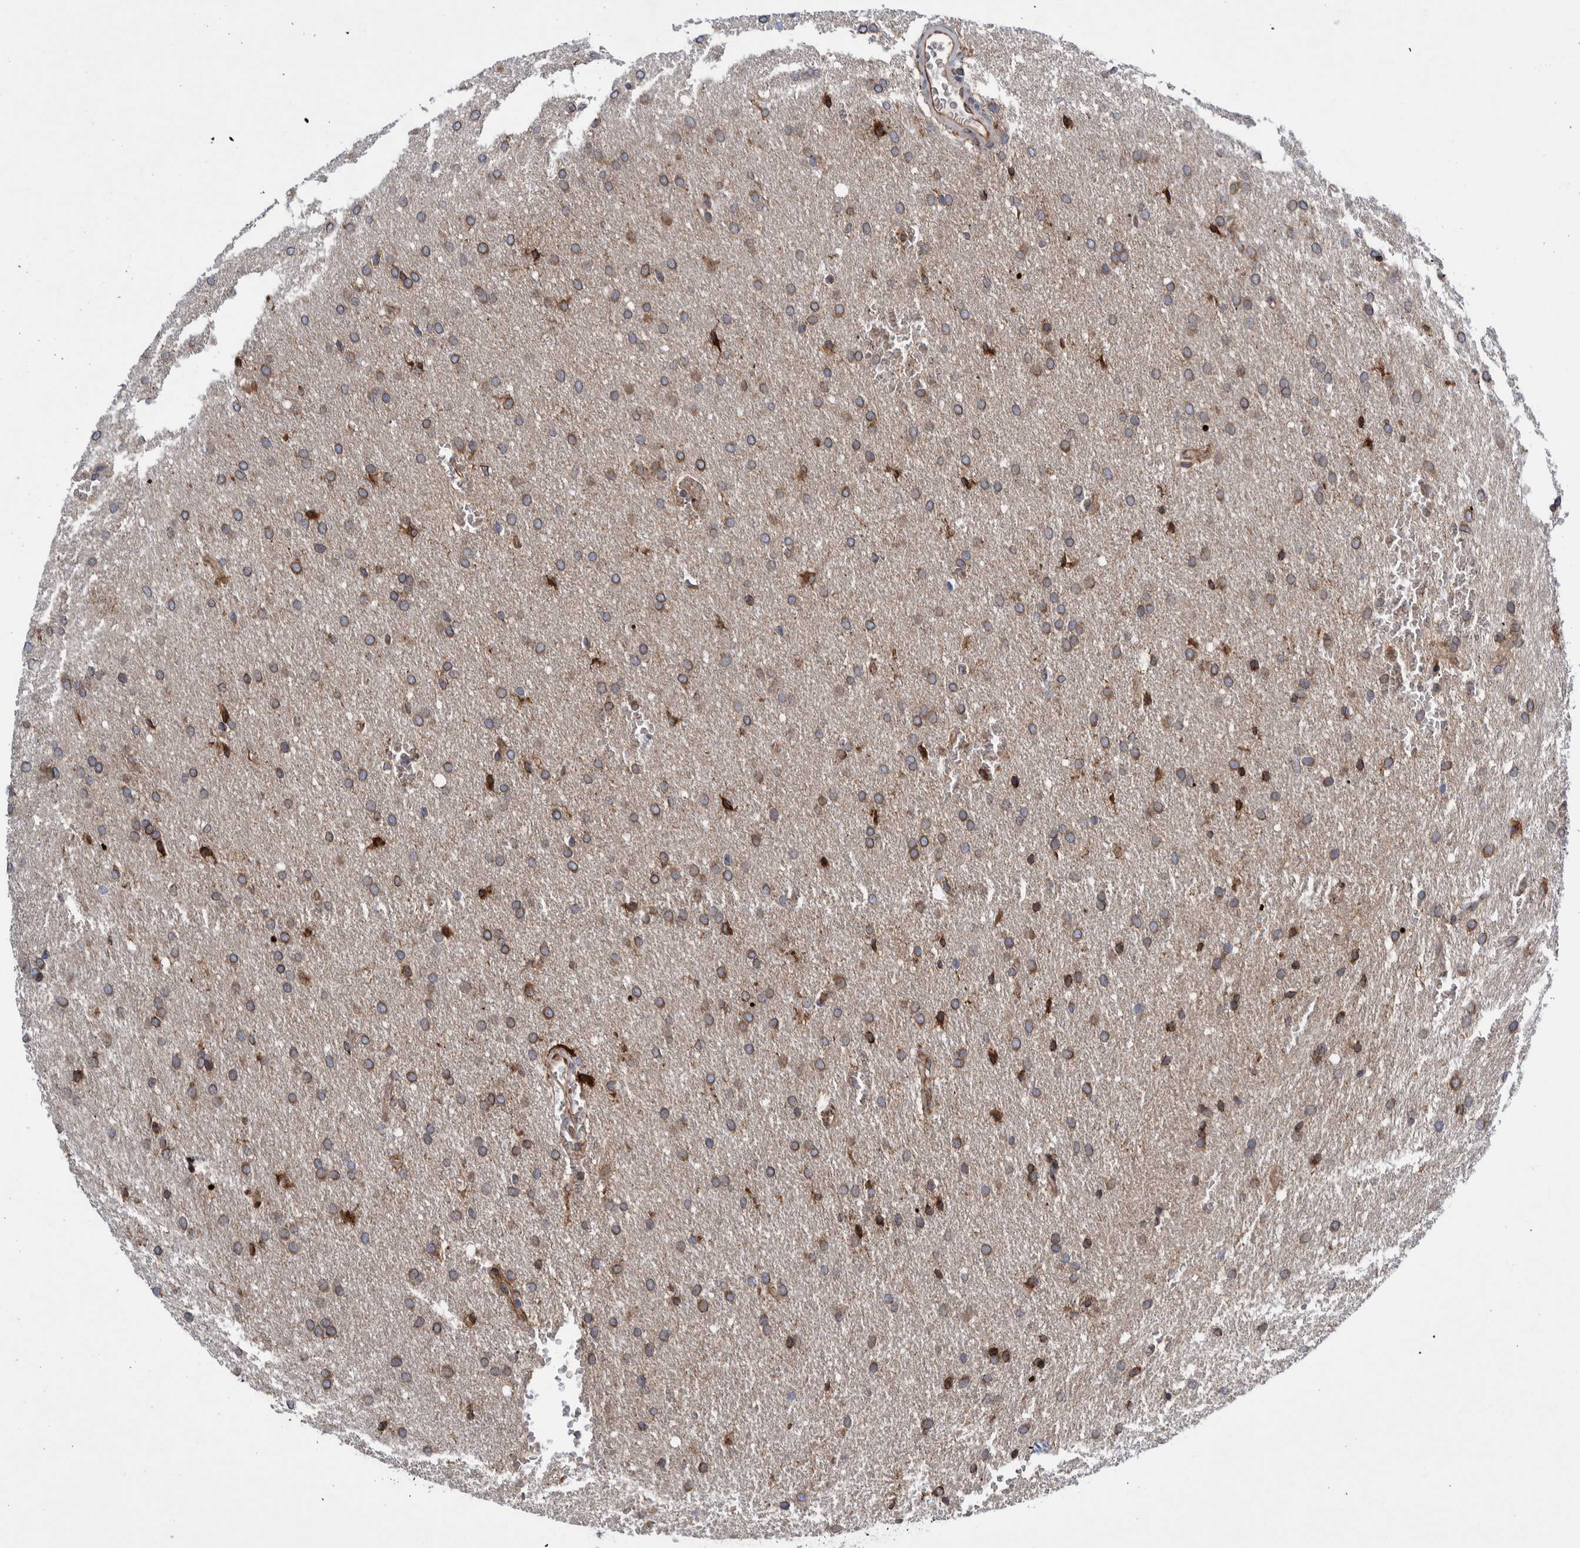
{"staining": {"intensity": "moderate", "quantity": "25%-75%", "location": "cytoplasmic/membranous"}, "tissue": "glioma", "cell_type": "Tumor cells", "image_type": "cancer", "snomed": [{"axis": "morphology", "description": "Glioma, malignant, Low grade"}, {"axis": "topography", "description": "Brain"}], "caption": "Immunohistochemical staining of malignant low-grade glioma exhibits moderate cytoplasmic/membranous protein positivity in approximately 25%-75% of tumor cells.", "gene": "THEM6", "patient": {"sex": "female", "age": 37}}